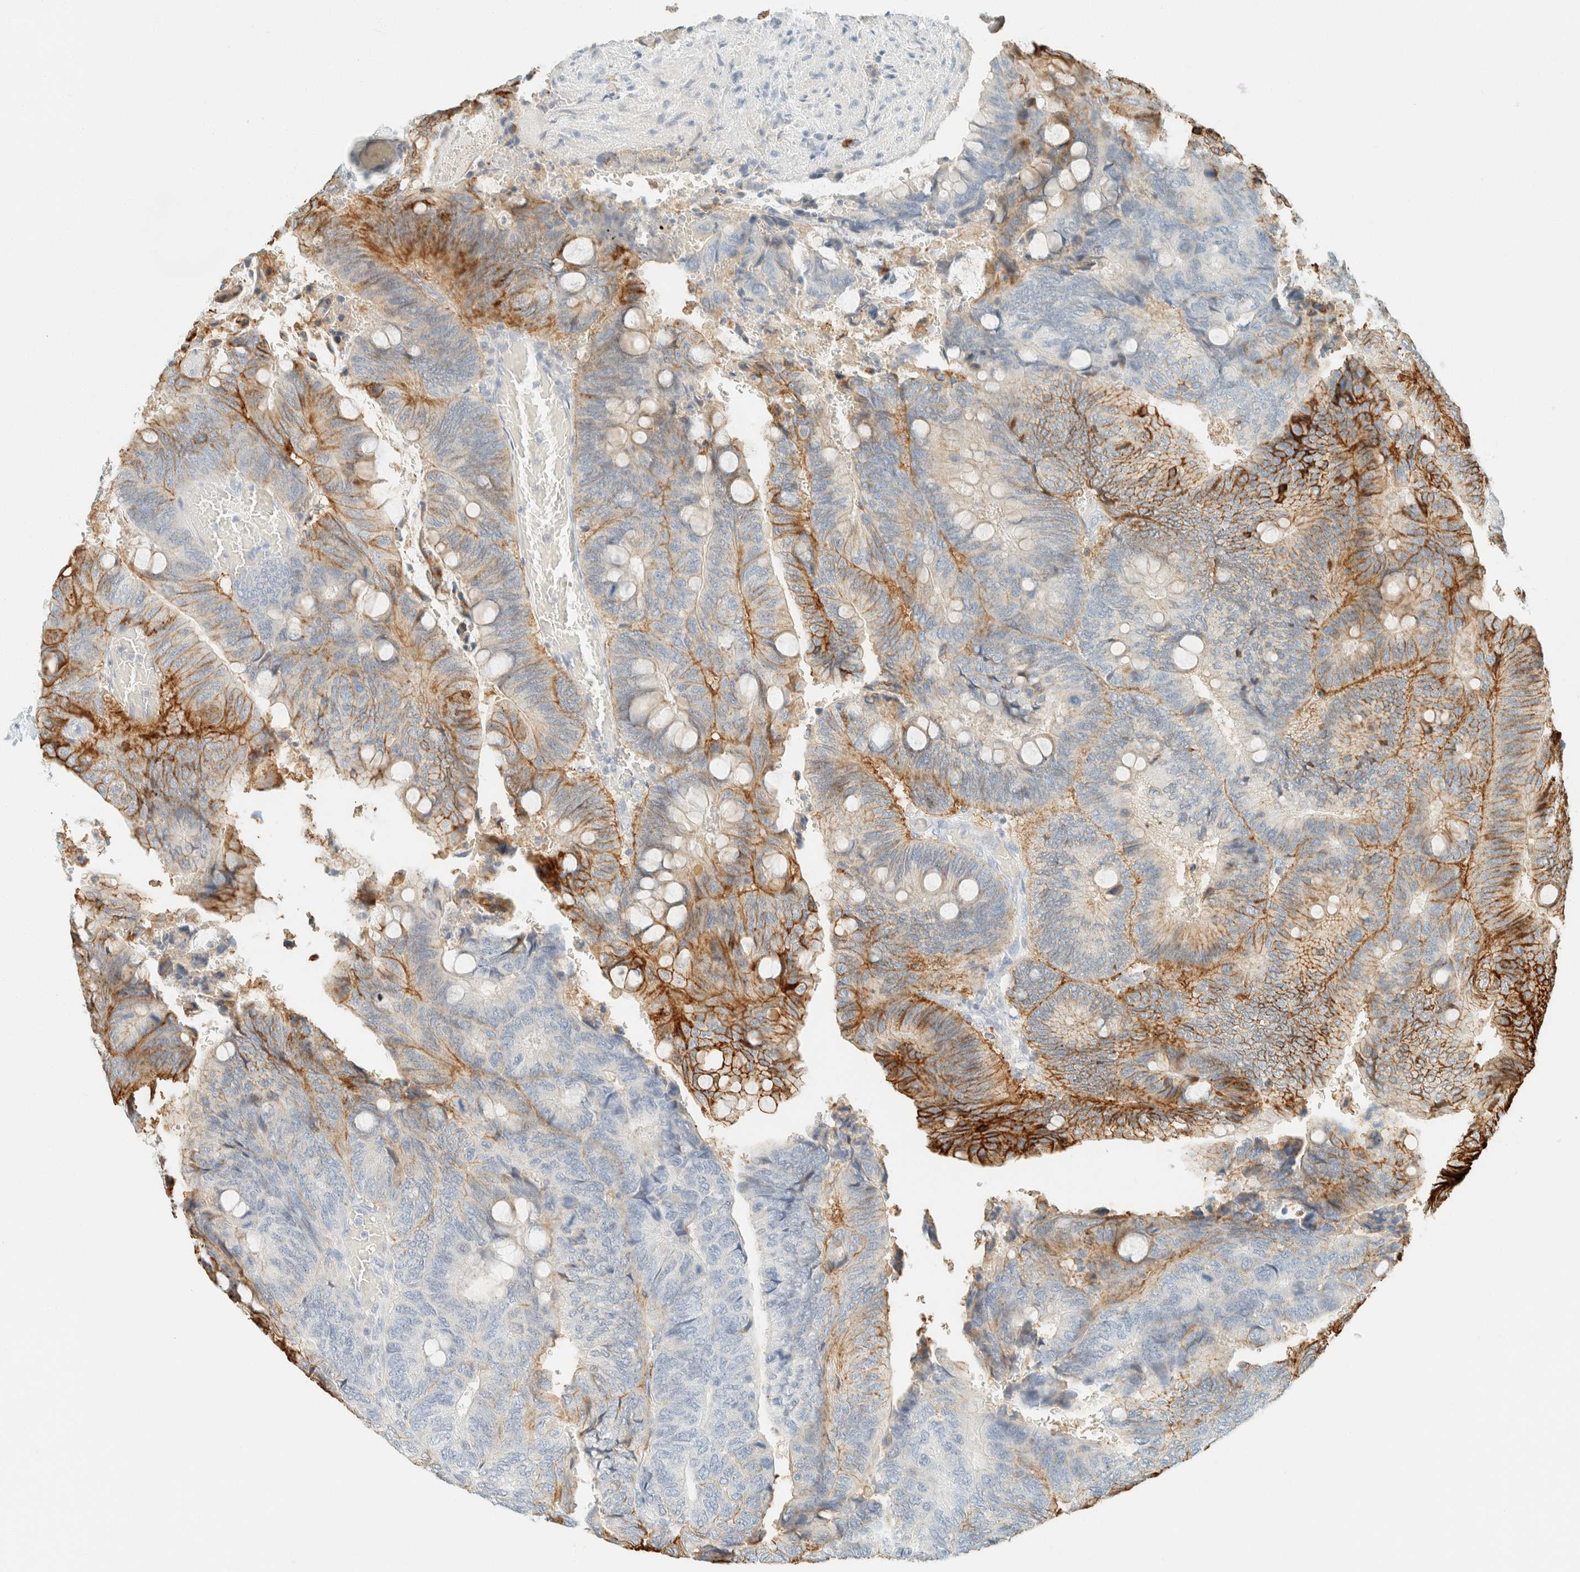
{"staining": {"intensity": "strong", "quantity": "25%-75%", "location": "cytoplasmic/membranous"}, "tissue": "colorectal cancer", "cell_type": "Tumor cells", "image_type": "cancer", "snomed": [{"axis": "morphology", "description": "Normal tissue, NOS"}, {"axis": "morphology", "description": "Adenocarcinoma, NOS"}, {"axis": "topography", "description": "Rectum"}, {"axis": "topography", "description": "Peripheral nerve tissue"}], "caption": "Immunohistochemical staining of colorectal adenocarcinoma reveals high levels of strong cytoplasmic/membranous protein staining in about 25%-75% of tumor cells.", "gene": "GPA33", "patient": {"sex": "male", "age": 92}}